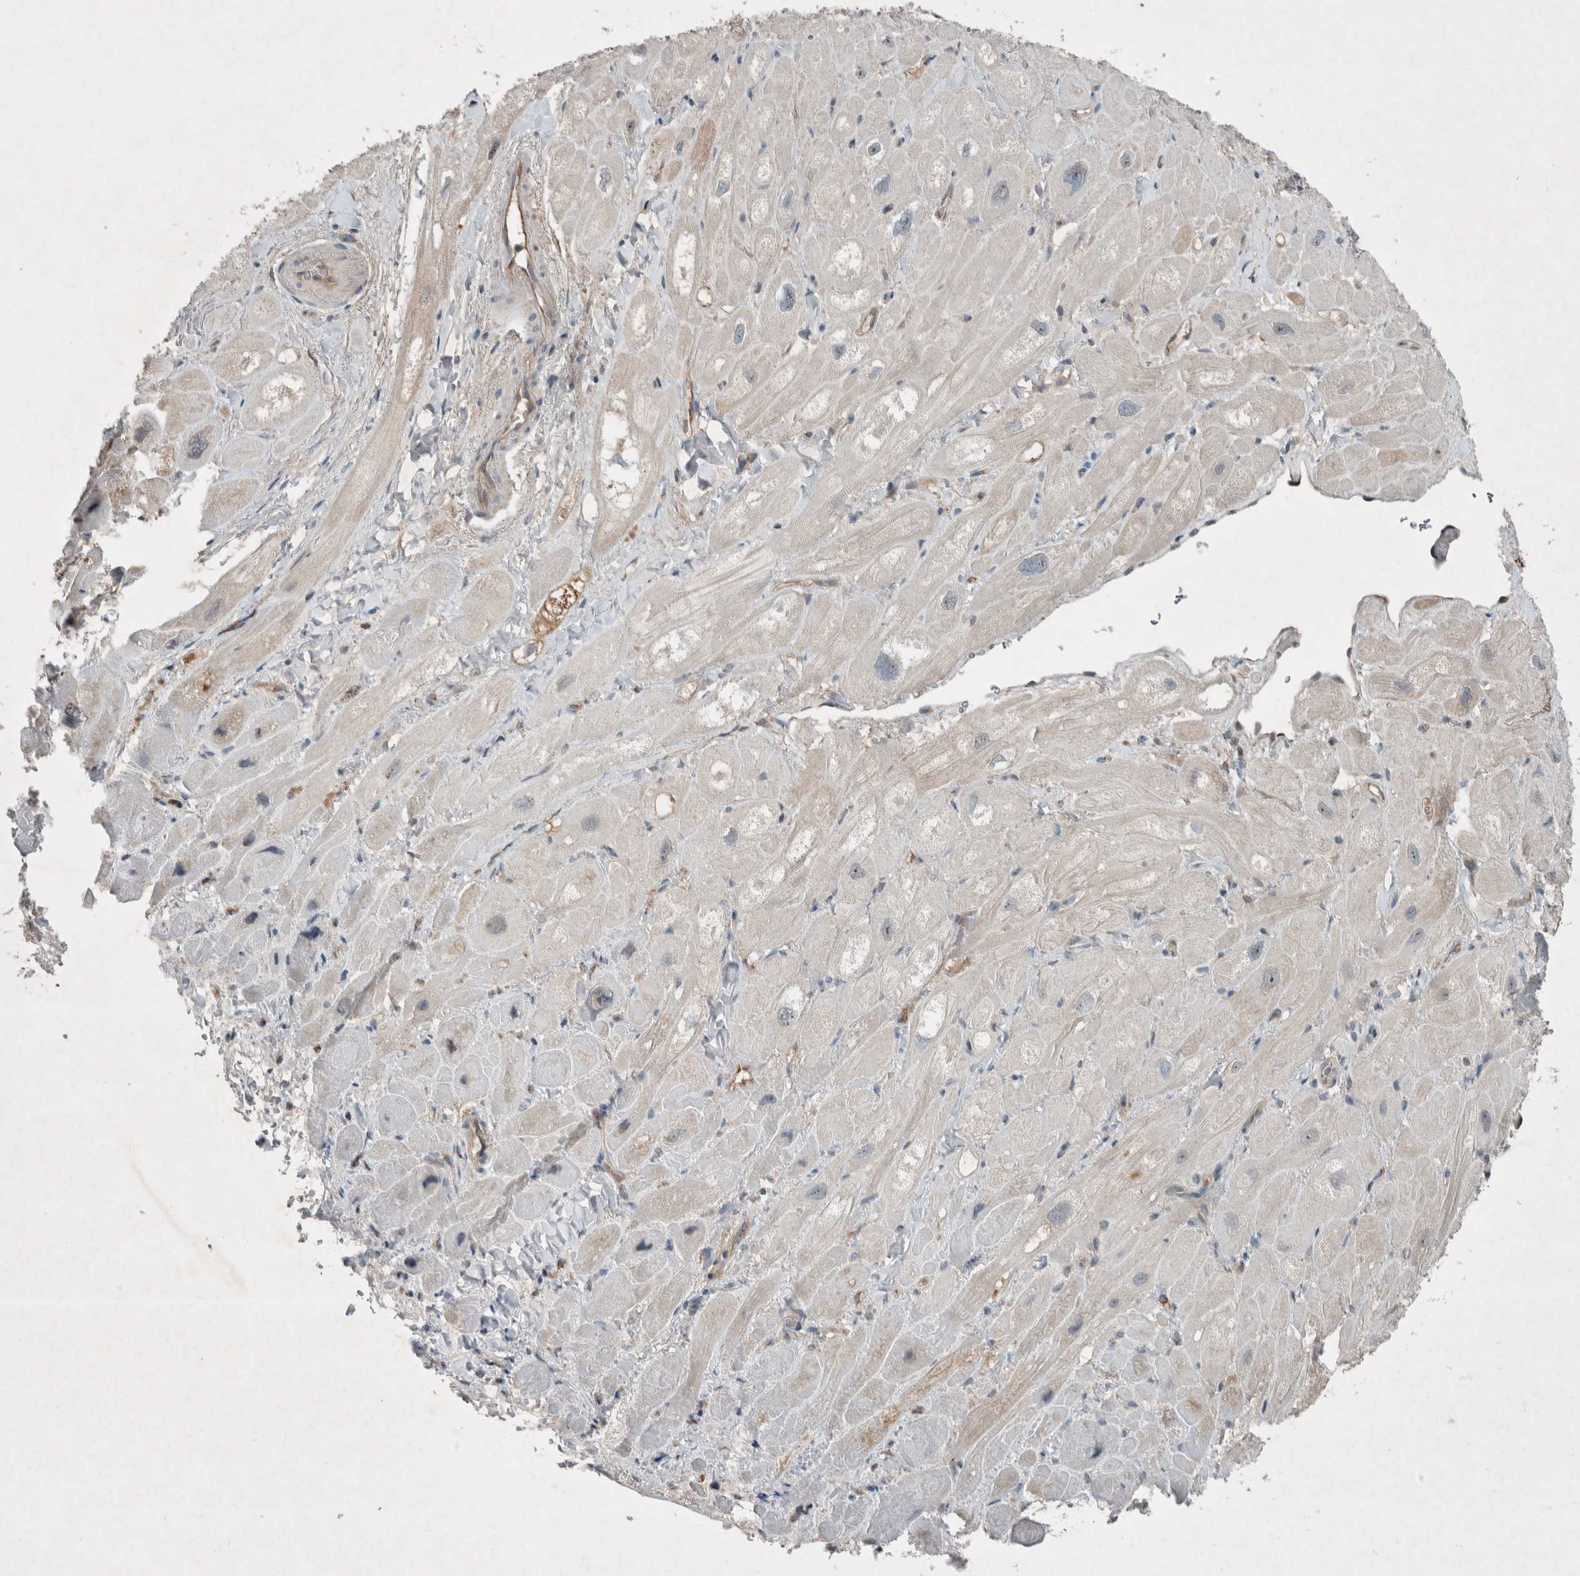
{"staining": {"intensity": "negative", "quantity": "none", "location": "none"}, "tissue": "heart muscle", "cell_type": "Cardiomyocytes", "image_type": "normal", "snomed": [{"axis": "morphology", "description": "Normal tissue, NOS"}, {"axis": "topography", "description": "Heart"}], "caption": "Human heart muscle stained for a protein using IHC reveals no positivity in cardiomyocytes.", "gene": "ENSG00000285245", "patient": {"sex": "male", "age": 49}}